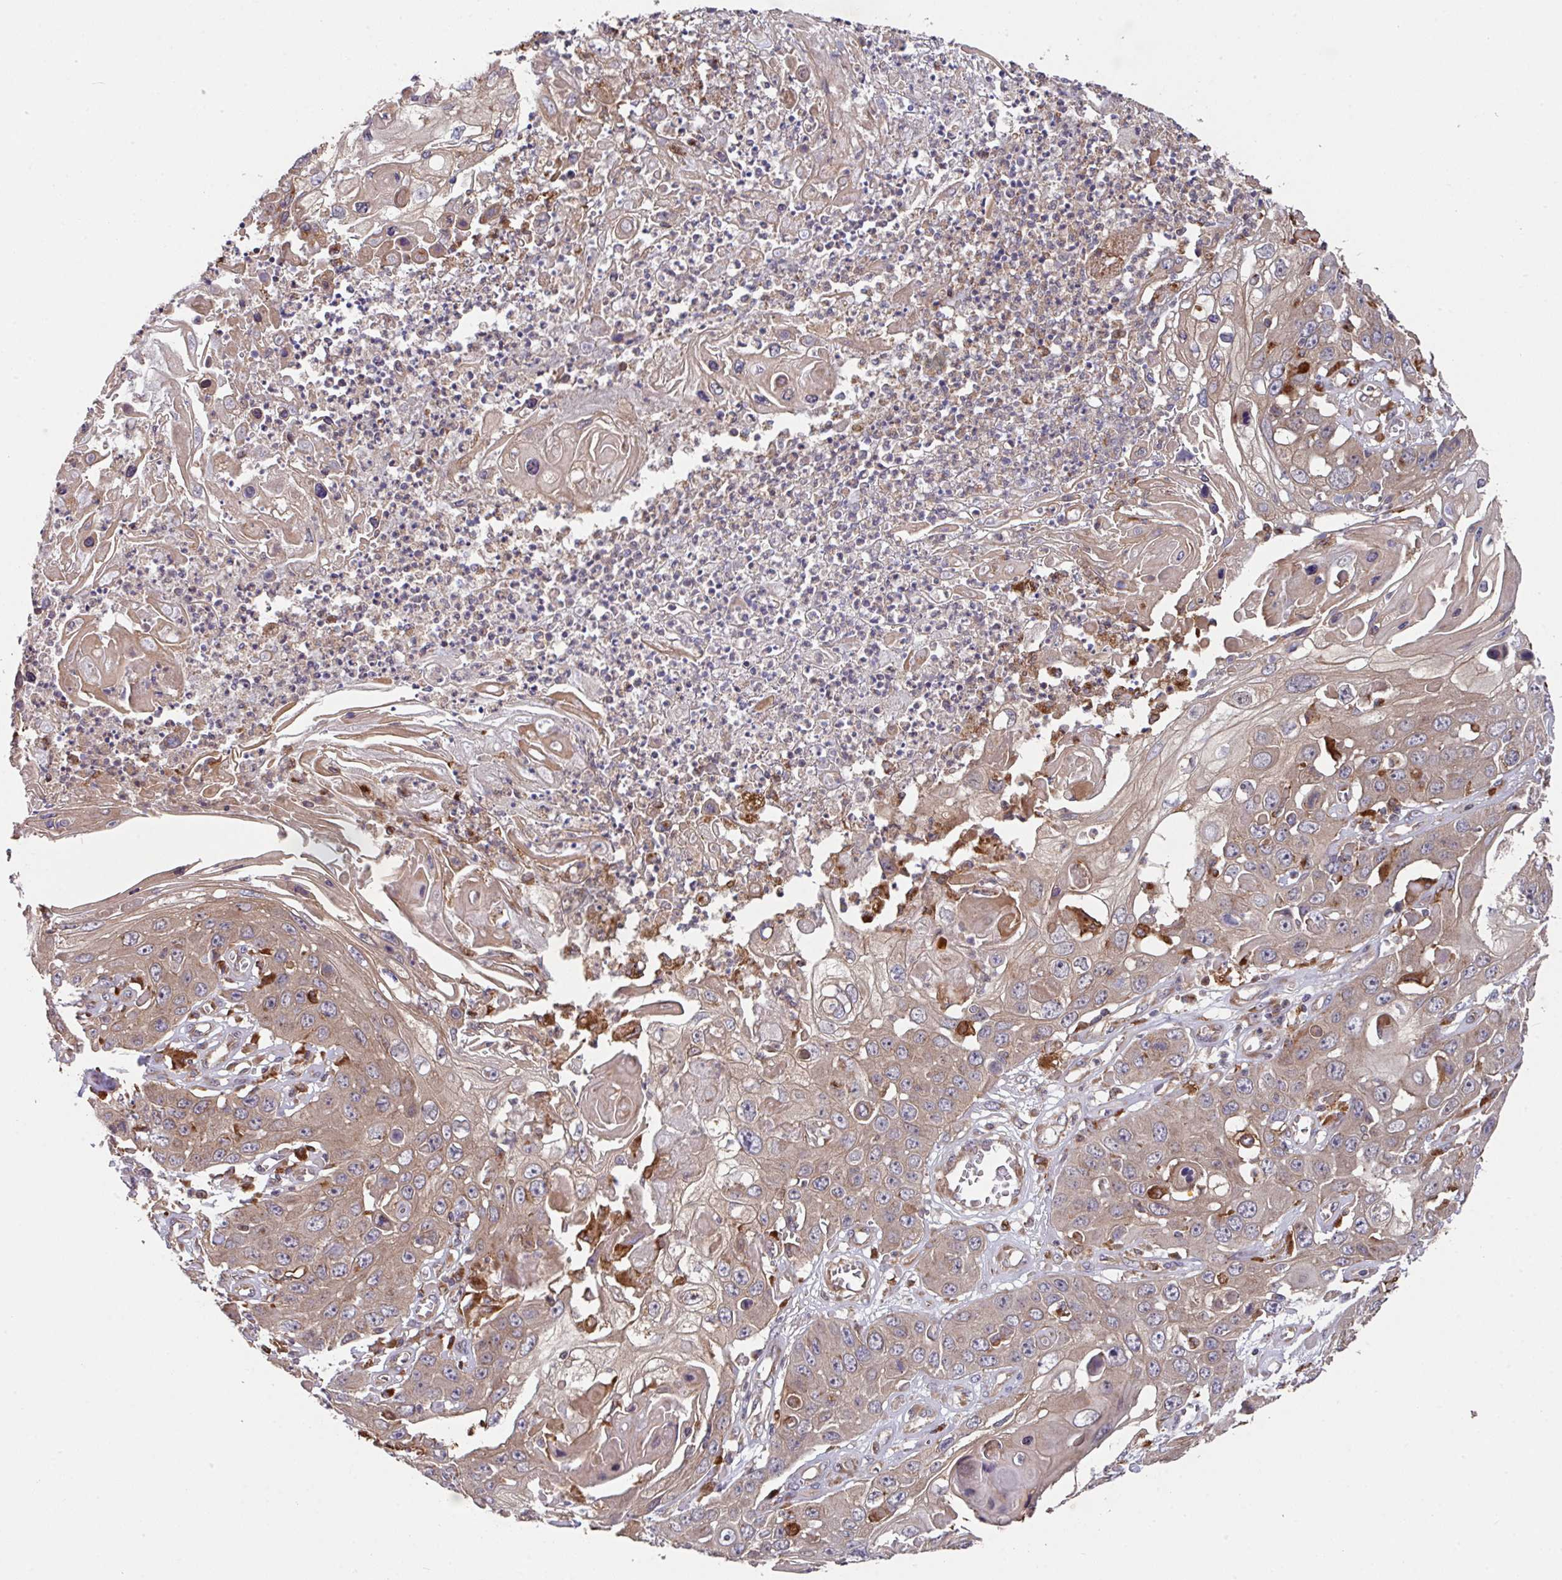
{"staining": {"intensity": "weak", "quantity": ">75%", "location": "cytoplasmic/membranous"}, "tissue": "skin cancer", "cell_type": "Tumor cells", "image_type": "cancer", "snomed": [{"axis": "morphology", "description": "Squamous cell carcinoma, NOS"}, {"axis": "topography", "description": "Skin"}], "caption": "Weak cytoplasmic/membranous positivity for a protein is appreciated in approximately >75% of tumor cells of skin cancer using IHC.", "gene": "TRIM14", "patient": {"sex": "male", "age": 55}}